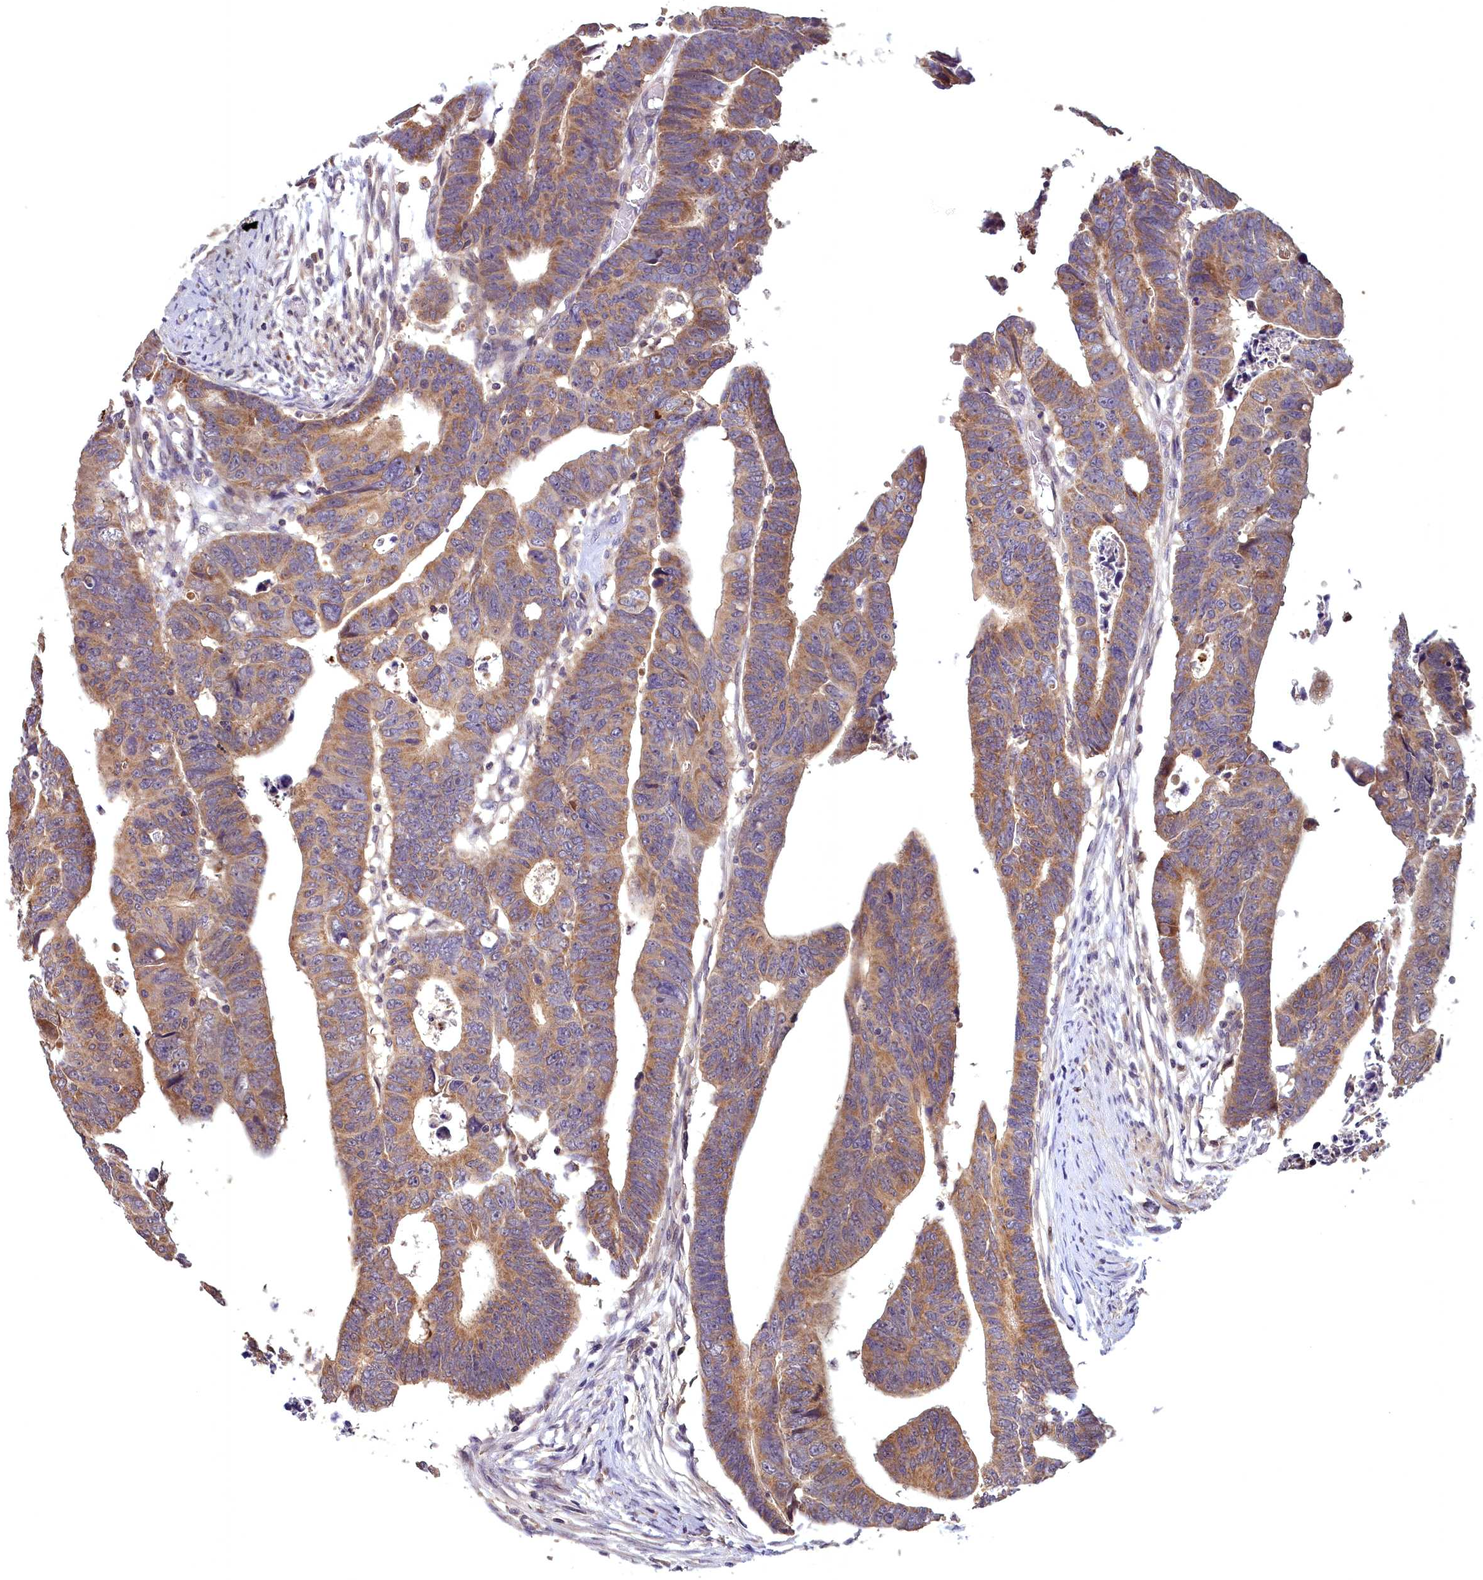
{"staining": {"intensity": "moderate", "quantity": ">75%", "location": "cytoplasmic/membranous"}, "tissue": "colorectal cancer", "cell_type": "Tumor cells", "image_type": "cancer", "snomed": [{"axis": "morphology", "description": "Adenocarcinoma, NOS"}, {"axis": "topography", "description": "Rectum"}], "caption": "Immunohistochemistry micrograph of human colorectal cancer (adenocarcinoma) stained for a protein (brown), which exhibits medium levels of moderate cytoplasmic/membranous staining in about >75% of tumor cells.", "gene": "EPB41L4B", "patient": {"sex": "female", "age": 65}}